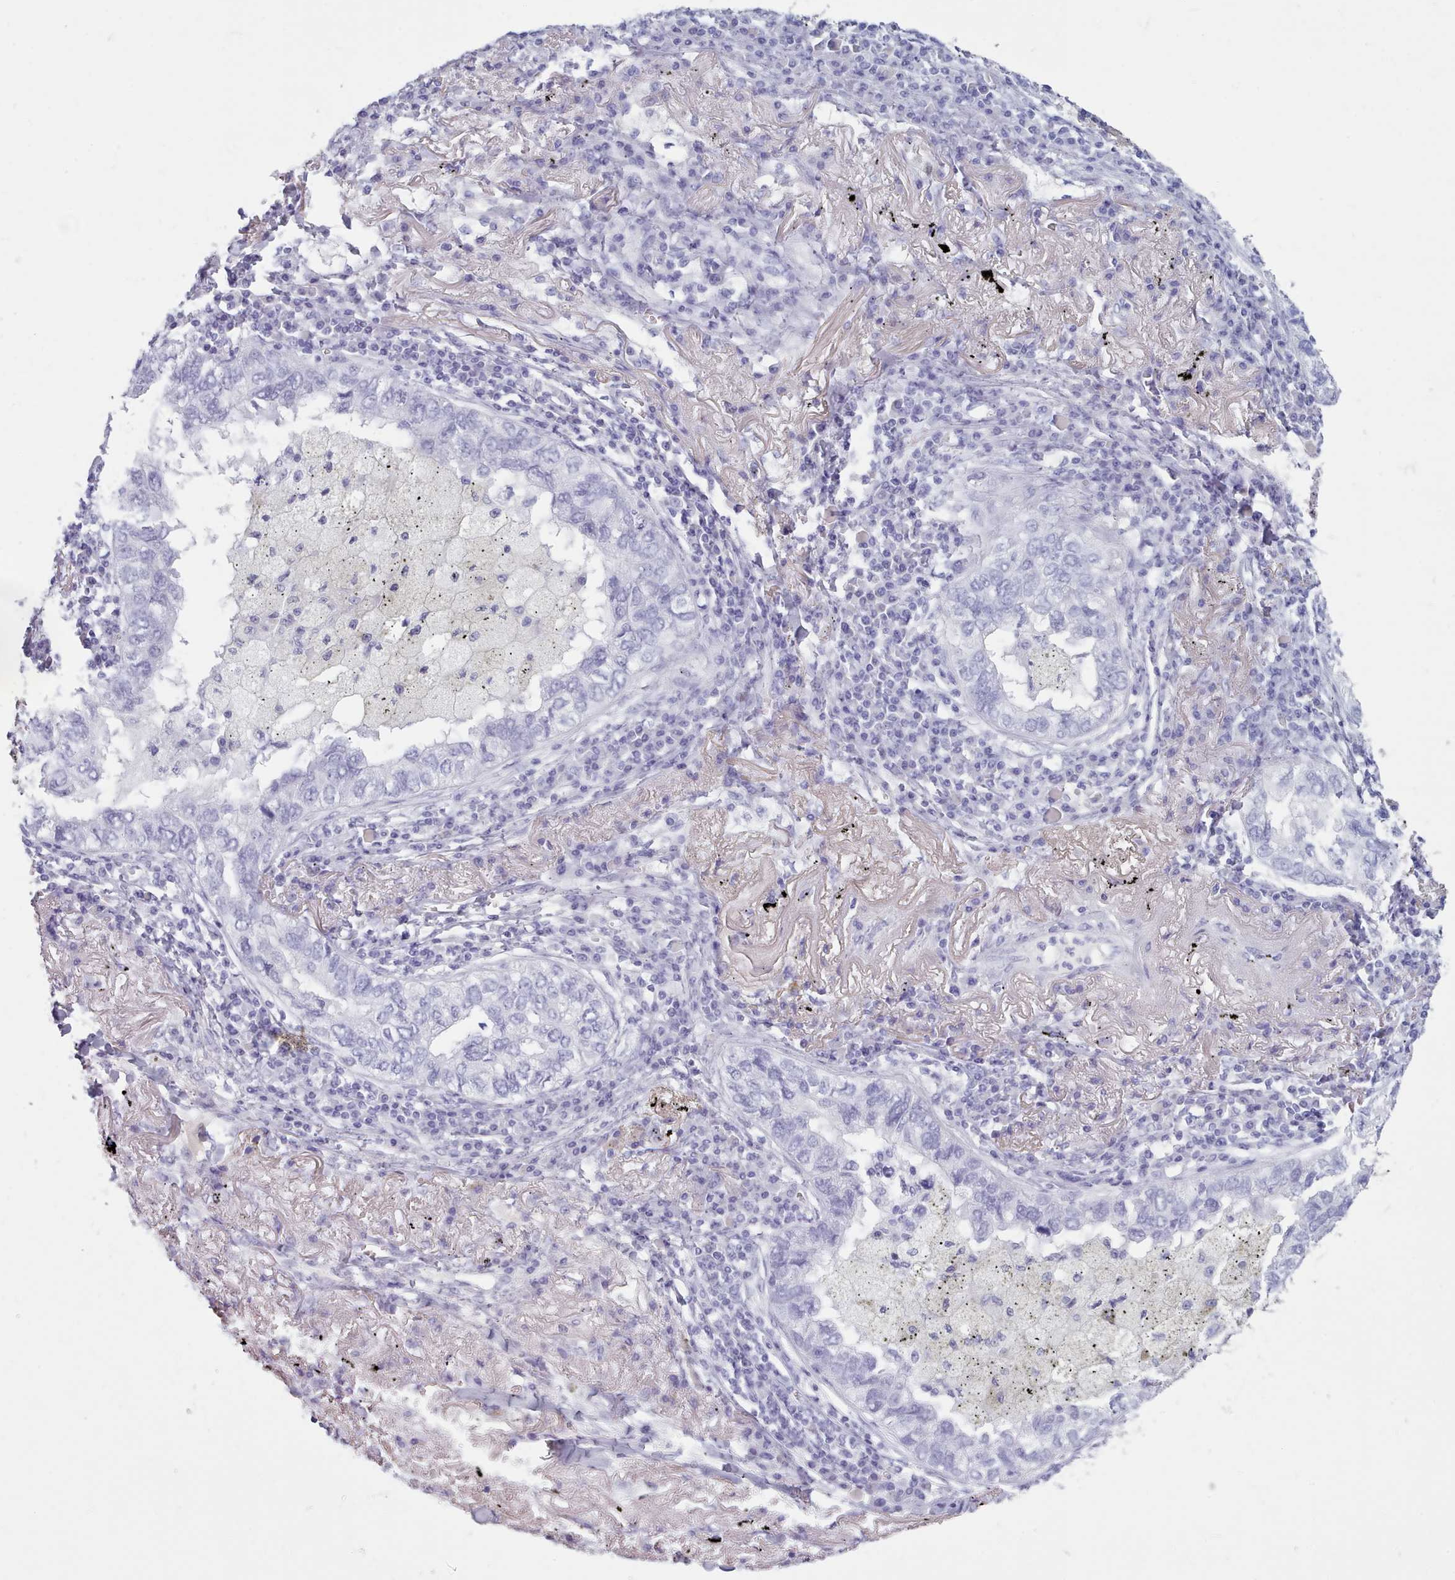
{"staining": {"intensity": "negative", "quantity": "none", "location": "none"}, "tissue": "lung cancer", "cell_type": "Tumor cells", "image_type": "cancer", "snomed": [{"axis": "morphology", "description": "Adenocarcinoma, NOS"}, {"axis": "topography", "description": "Lung"}], "caption": "Immunohistochemical staining of human lung cancer exhibits no significant expression in tumor cells.", "gene": "ZNF43", "patient": {"sex": "male", "age": 65}}